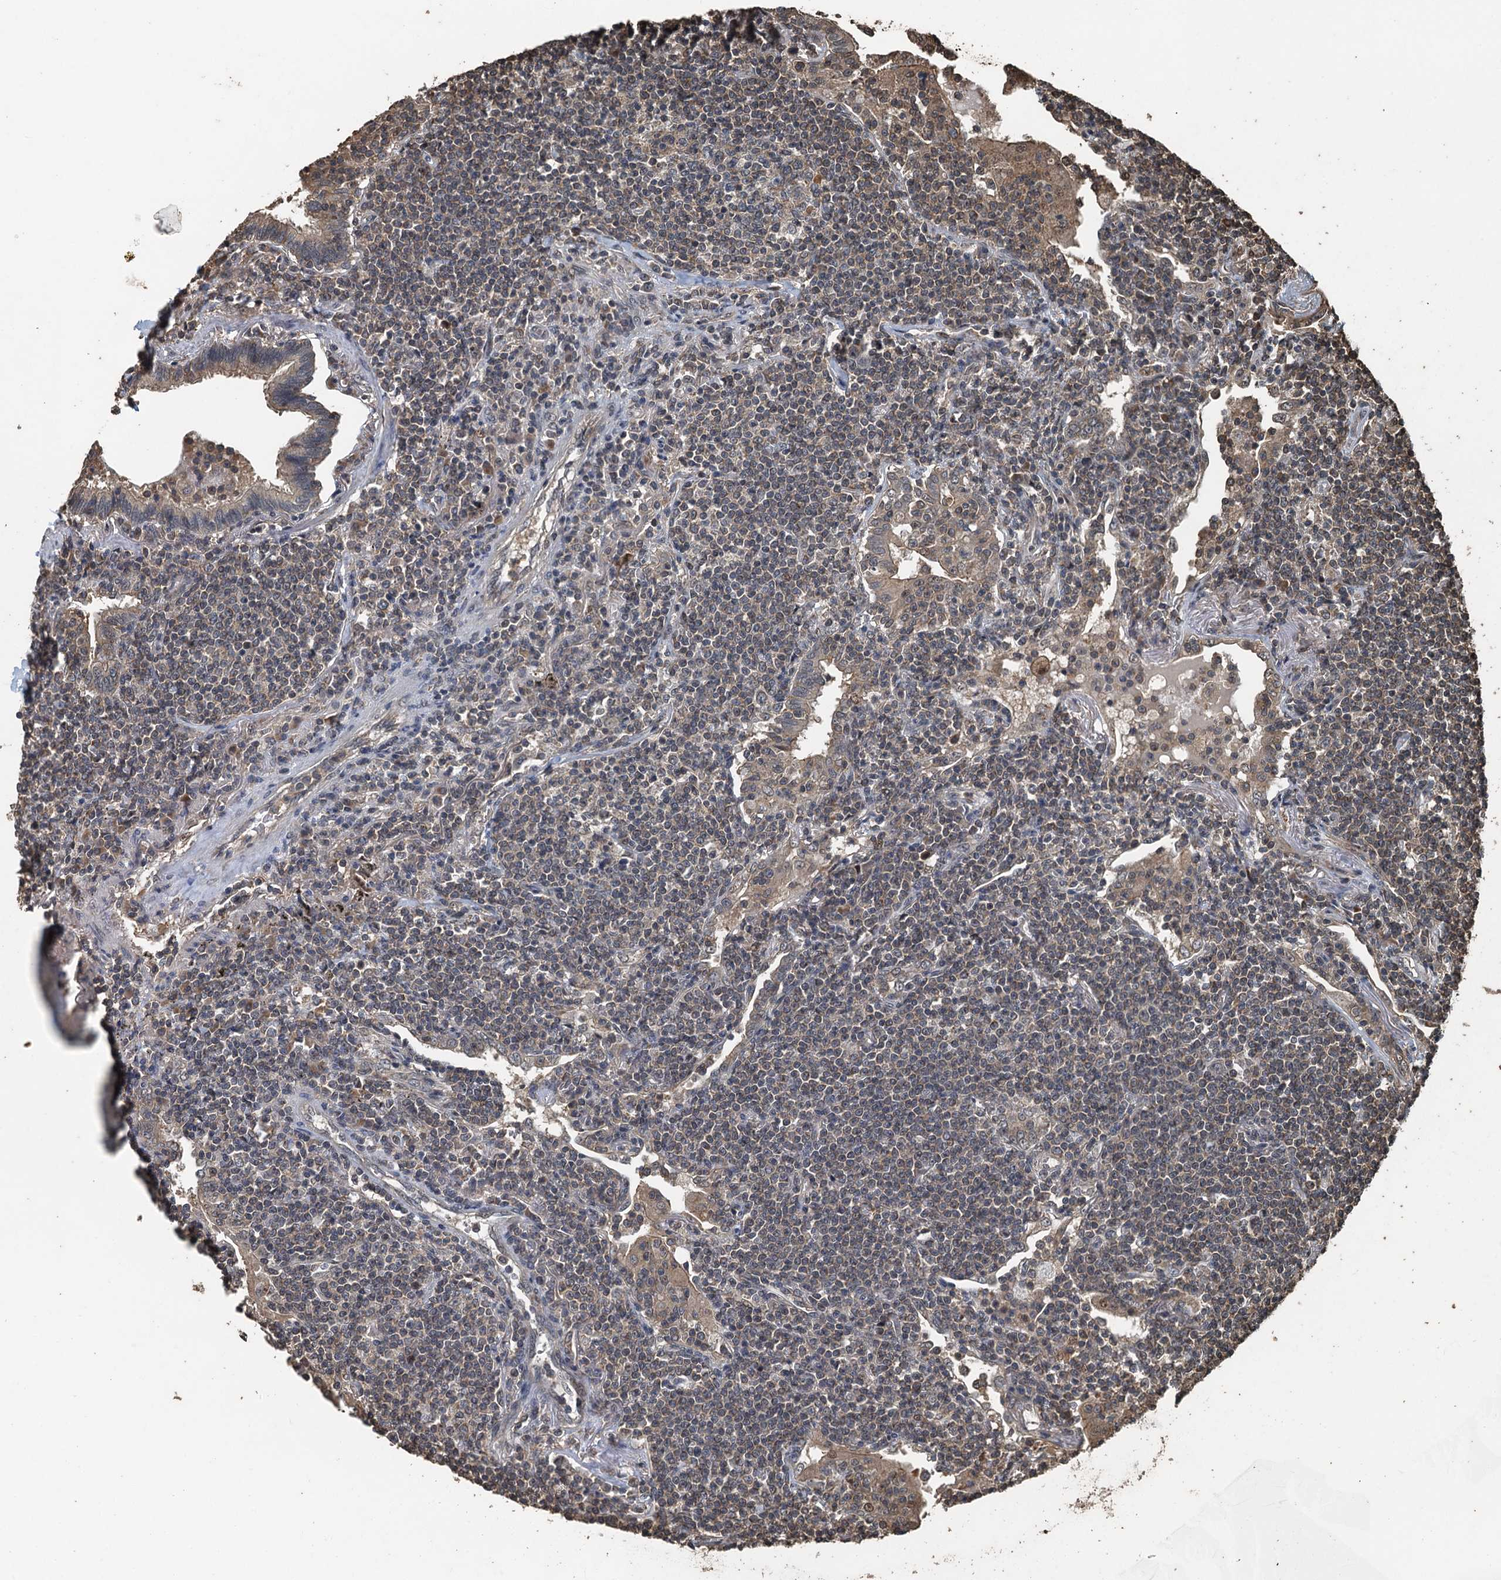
{"staining": {"intensity": "weak", "quantity": "25%-75%", "location": "cytoplasmic/membranous"}, "tissue": "lymphoma", "cell_type": "Tumor cells", "image_type": "cancer", "snomed": [{"axis": "morphology", "description": "Malignant lymphoma, non-Hodgkin's type, Low grade"}, {"axis": "topography", "description": "Lung"}], "caption": "A low amount of weak cytoplasmic/membranous expression is present in about 25%-75% of tumor cells in lymphoma tissue.", "gene": "PIGN", "patient": {"sex": "female", "age": 71}}